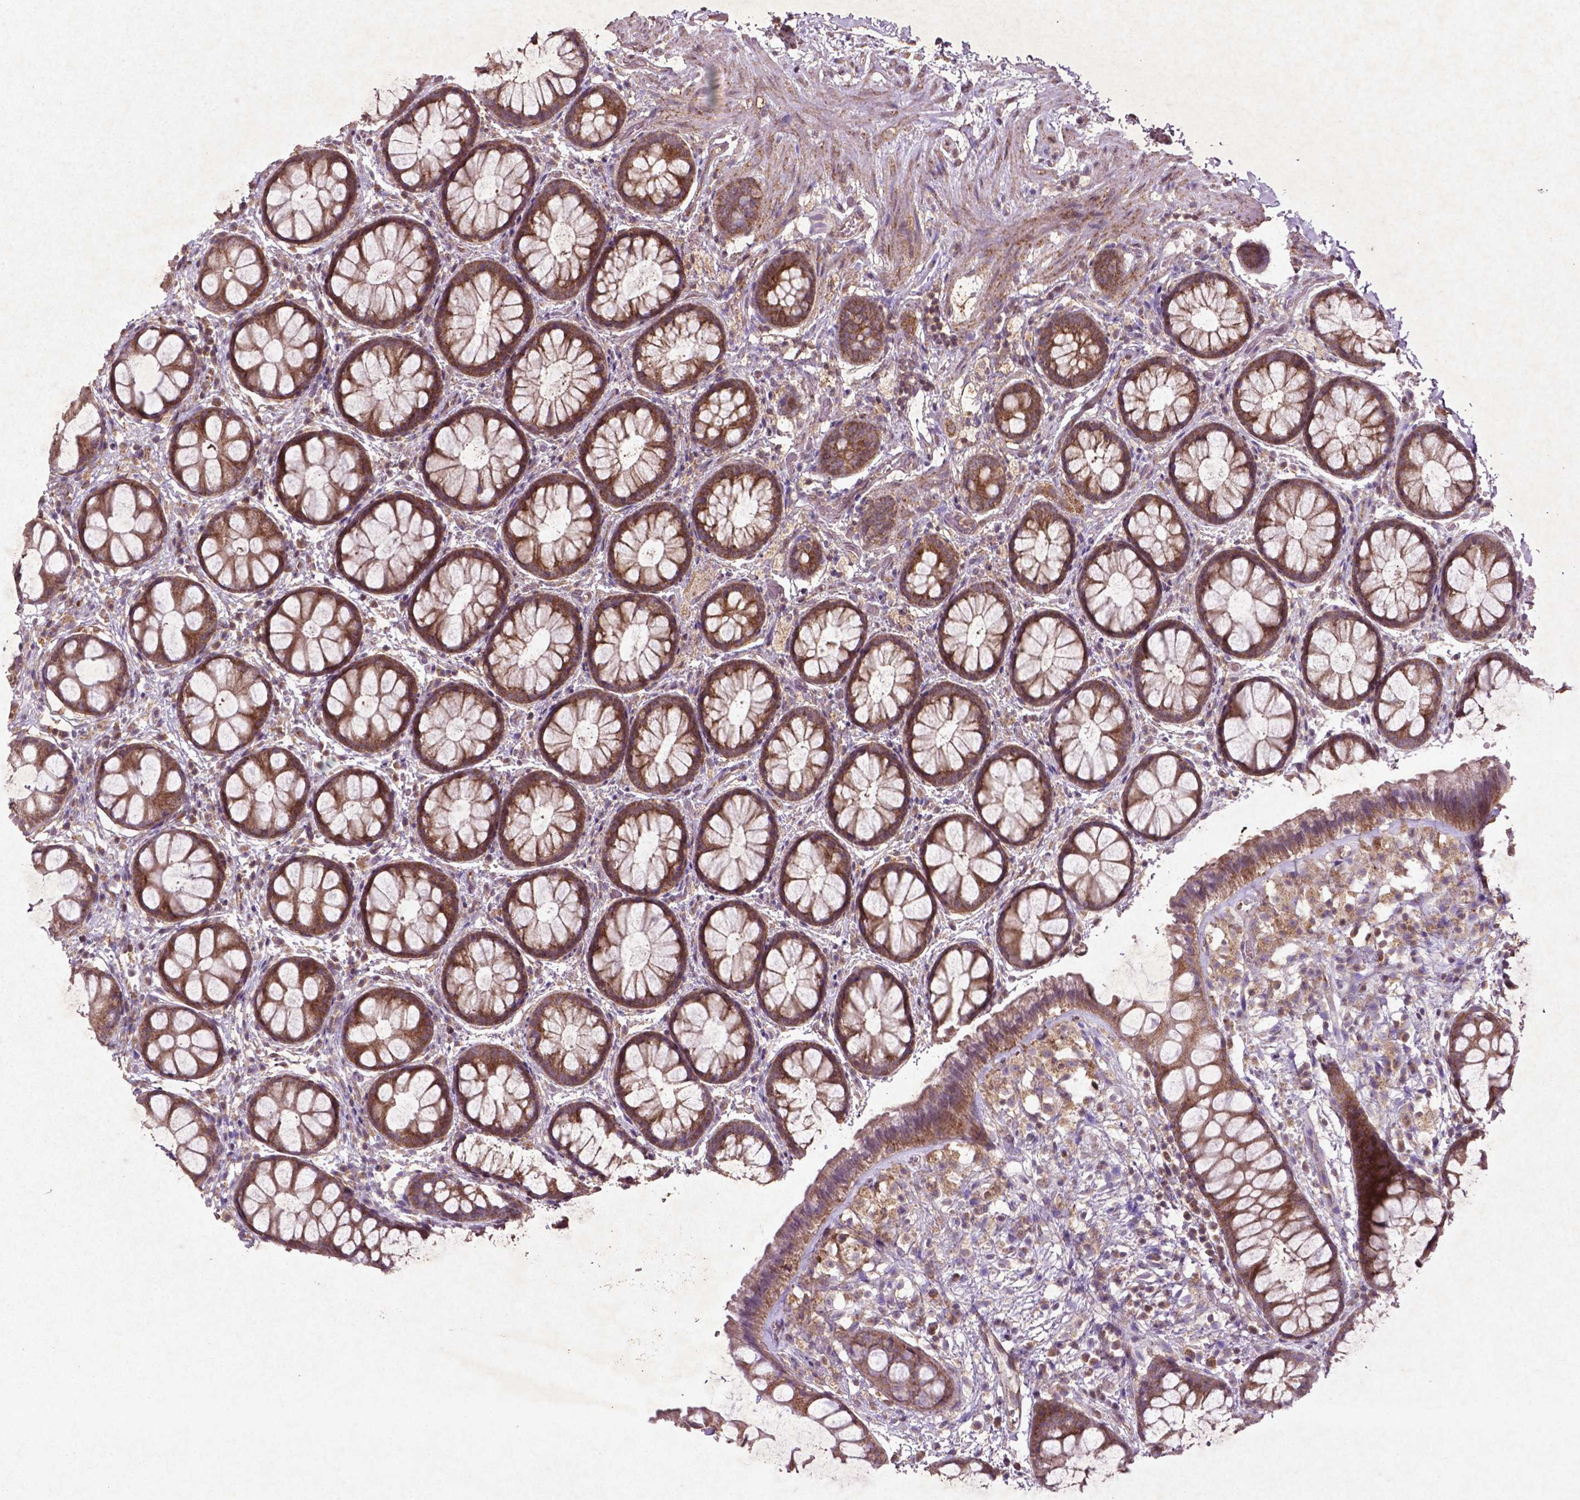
{"staining": {"intensity": "moderate", "quantity": ">75%", "location": "cytoplasmic/membranous"}, "tissue": "rectum", "cell_type": "Glandular cells", "image_type": "normal", "snomed": [{"axis": "morphology", "description": "Normal tissue, NOS"}, {"axis": "topography", "description": "Rectum"}], "caption": "Normal rectum displays moderate cytoplasmic/membranous staining in approximately >75% of glandular cells The protein is stained brown, and the nuclei are stained in blue (DAB (3,3'-diaminobenzidine) IHC with brightfield microscopy, high magnification)..", "gene": "MTOR", "patient": {"sex": "female", "age": 62}}